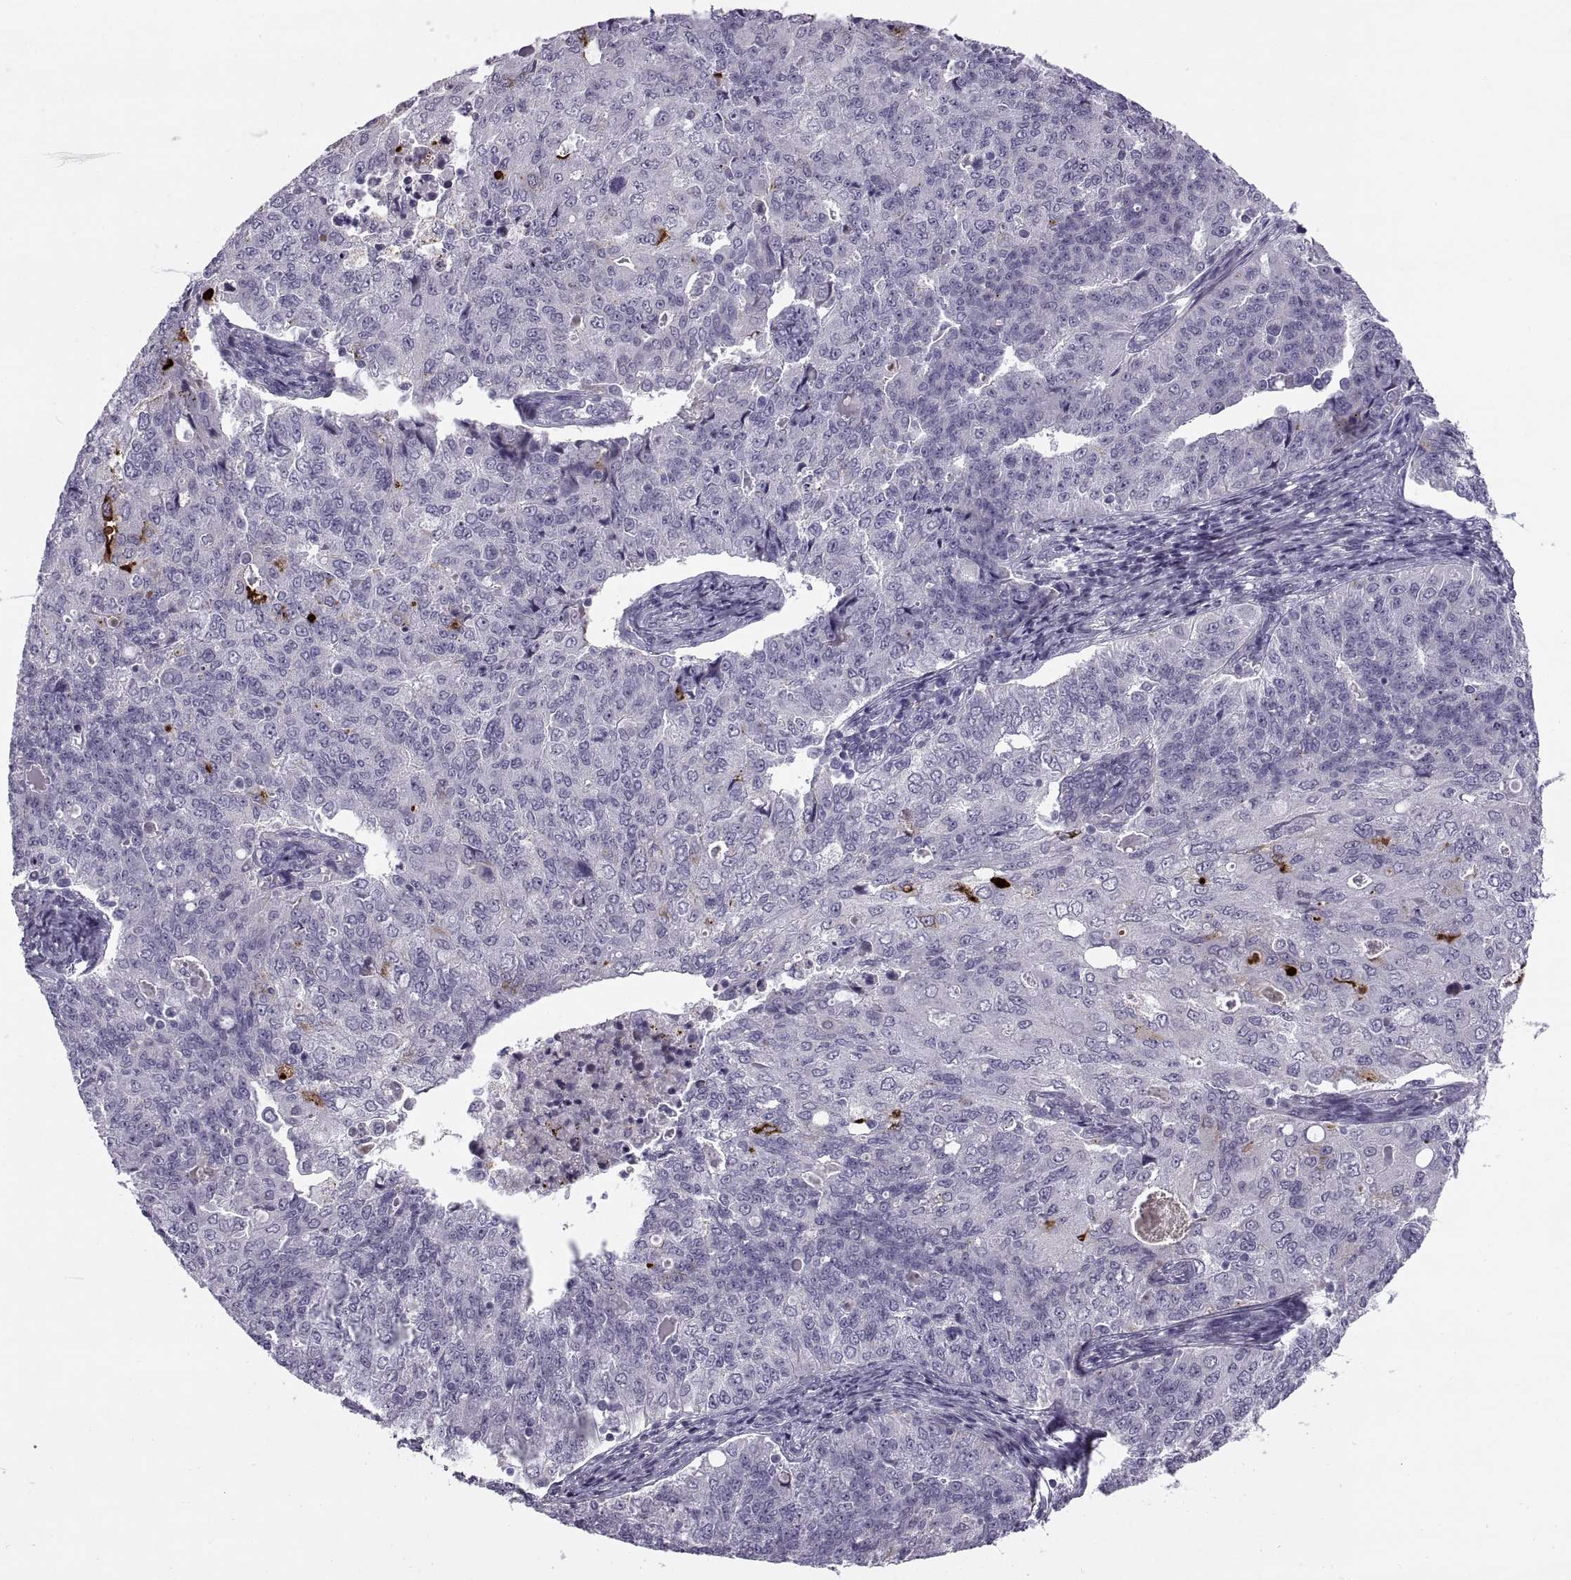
{"staining": {"intensity": "negative", "quantity": "none", "location": "none"}, "tissue": "endometrial cancer", "cell_type": "Tumor cells", "image_type": "cancer", "snomed": [{"axis": "morphology", "description": "Adenocarcinoma, NOS"}, {"axis": "topography", "description": "Endometrium"}], "caption": "This is an IHC micrograph of human adenocarcinoma (endometrial). There is no staining in tumor cells.", "gene": "CALCR", "patient": {"sex": "female", "age": 43}}